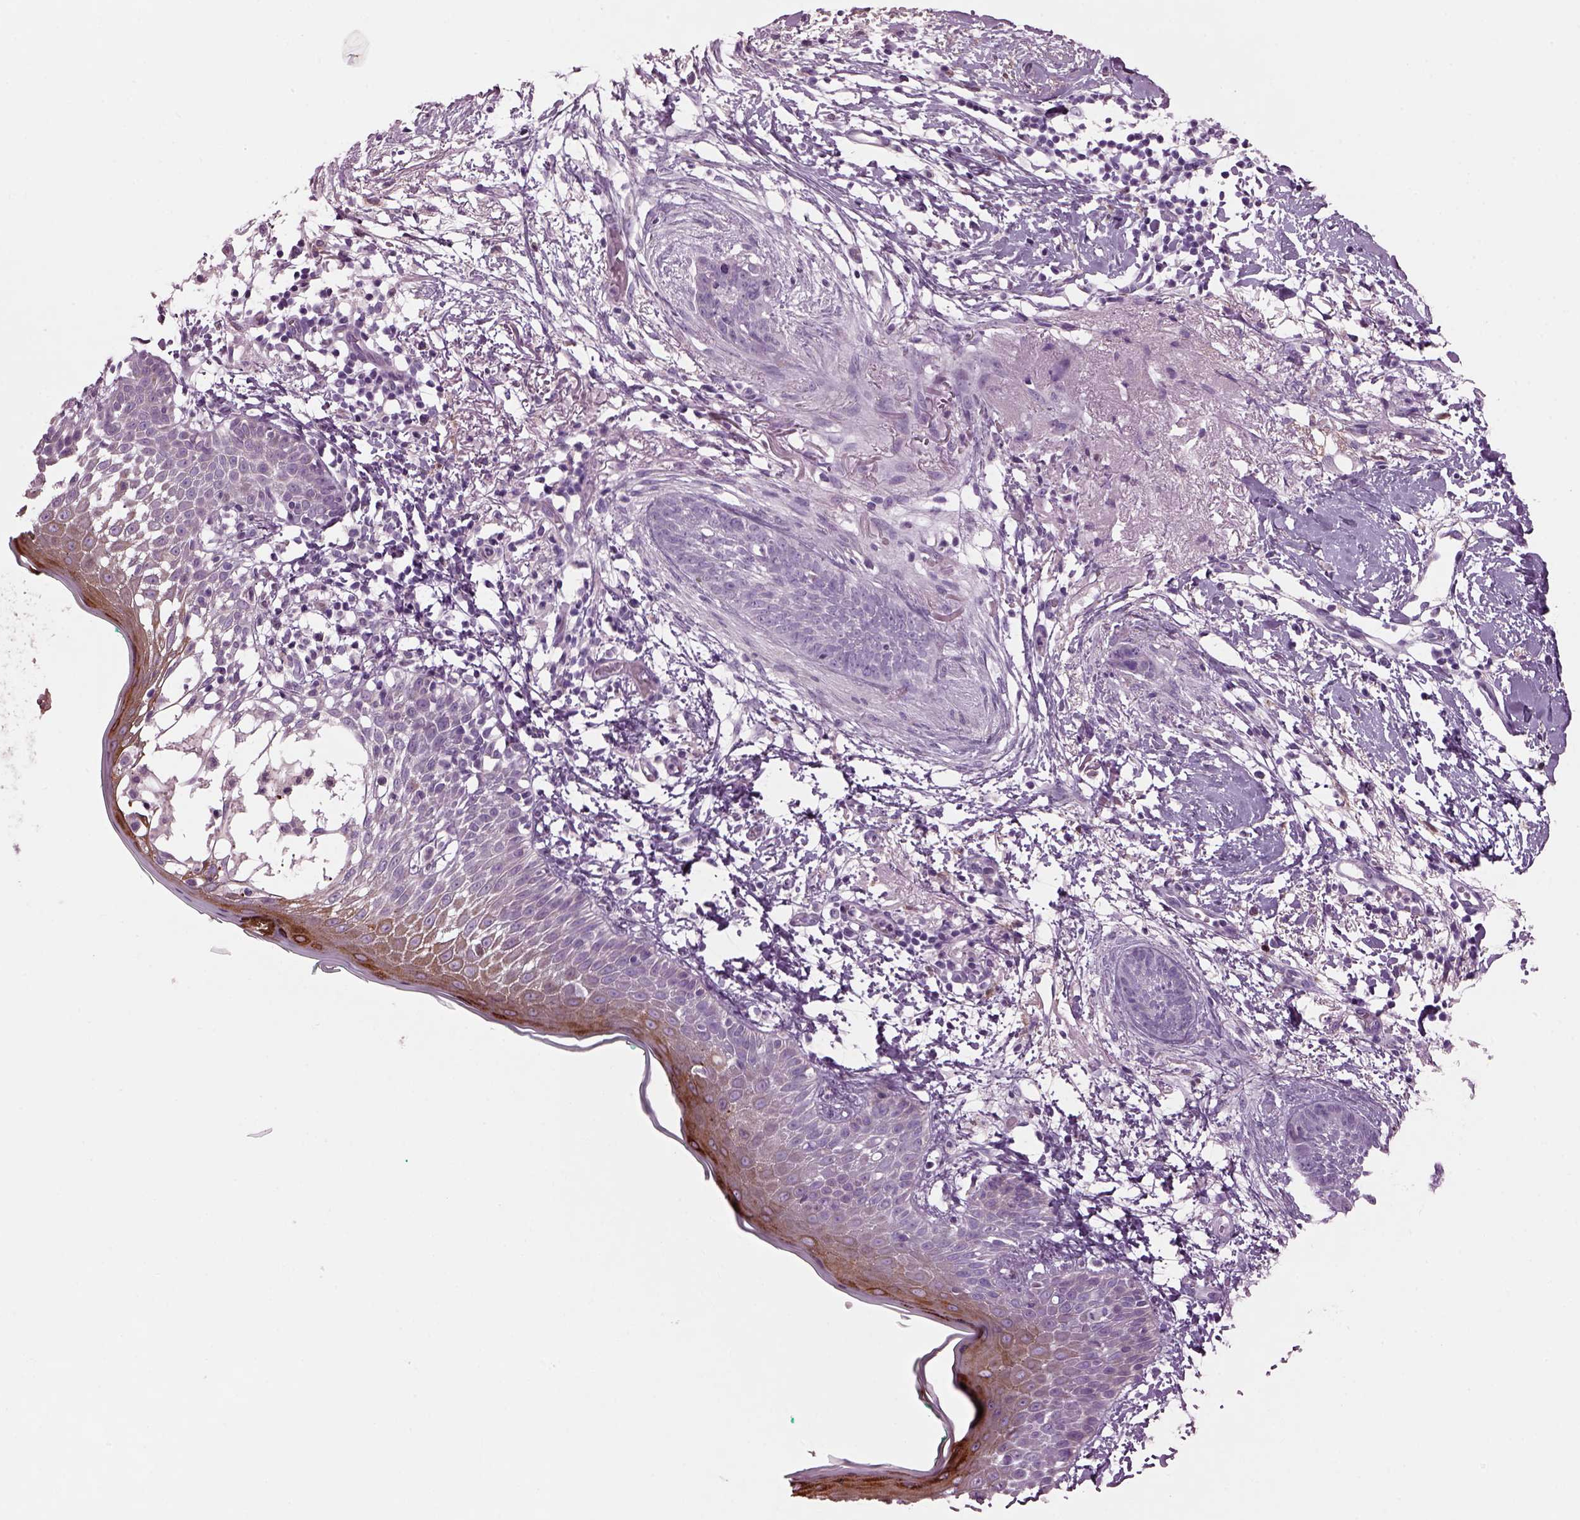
{"staining": {"intensity": "negative", "quantity": "none", "location": "none"}, "tissue": "skin cancer", "cell_type": "Tumor cells", "image_type": "cancer", "snomed": [{"axis": "morphology", "description": "Normal tissue, NOS"}, {"axis": "morphology", "description": "Basal cell carcinoma"}, {"axis": "topography", "description": "Skin"}], "caption": "Immunohistochemistry micrograph of basal cell carcinoma (skin) stained for a protein (brown), which displays no positivity in tumor cells.", "gene": "PRR9", "patient": {"sex": "male", "age": 84}}